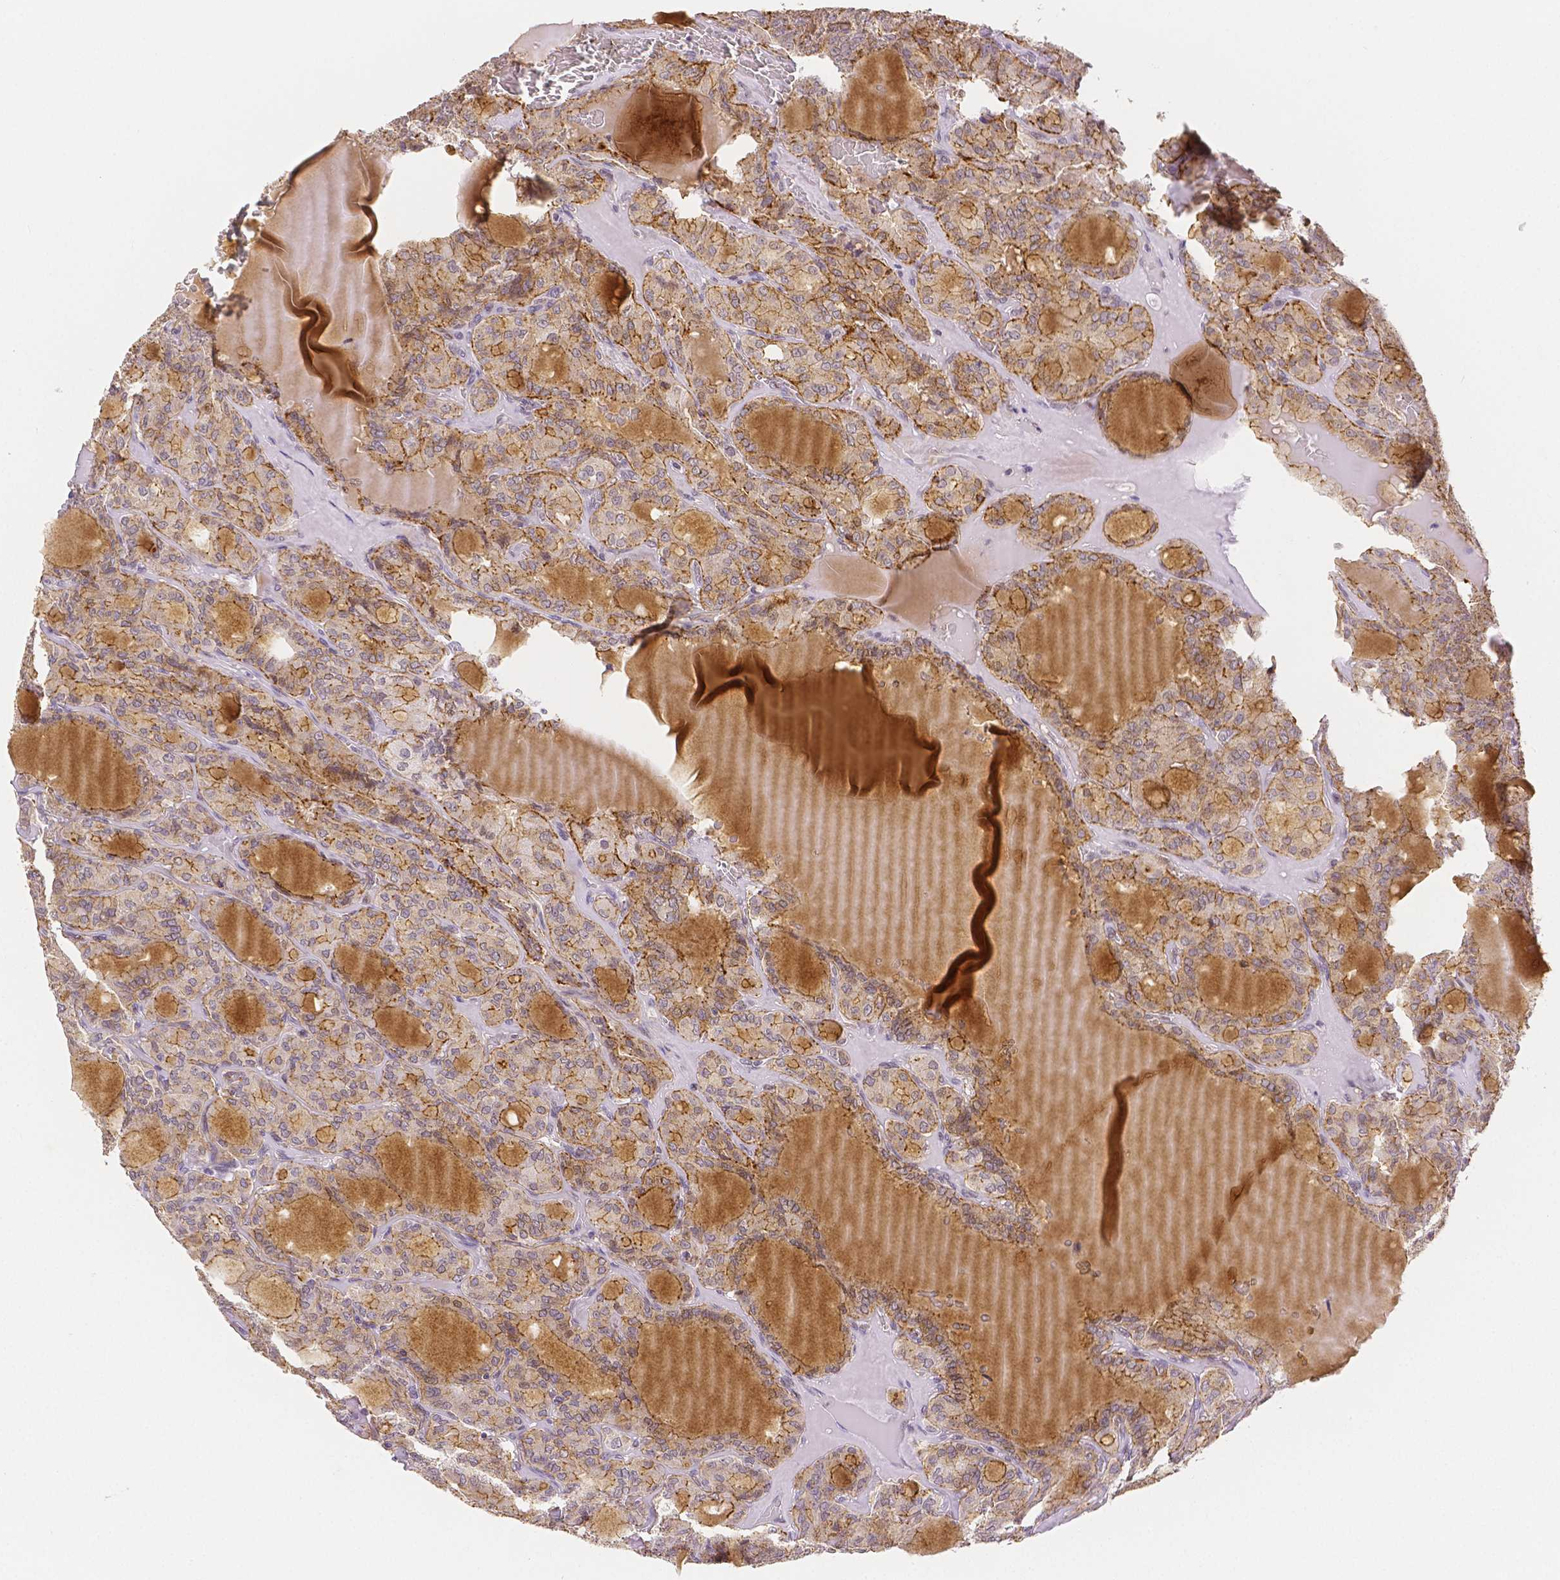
{"staining": {"intensity": "moderate", "quantity": ">75%", "location": "cytoplasmic/membranous"}, "tissue": "thyroid cancer", "cell_type": "Tumor cells", "image_type": "cancer", "snomed": [{"axis": "morphology", "description": "Papillary adenocarcinoma, NOS"}, {"axis": "topography", "description": "Thyroid gland"}], "caption": "Immunohistochemistry of human papillary adenocarcinoma (thyroid) displays medium levels of moderate cytoplasmic/membranous positivity in approximately >75% of tumor cells.", "gene": "OCLN", "patient": {"sex": "male", "age": 87}}